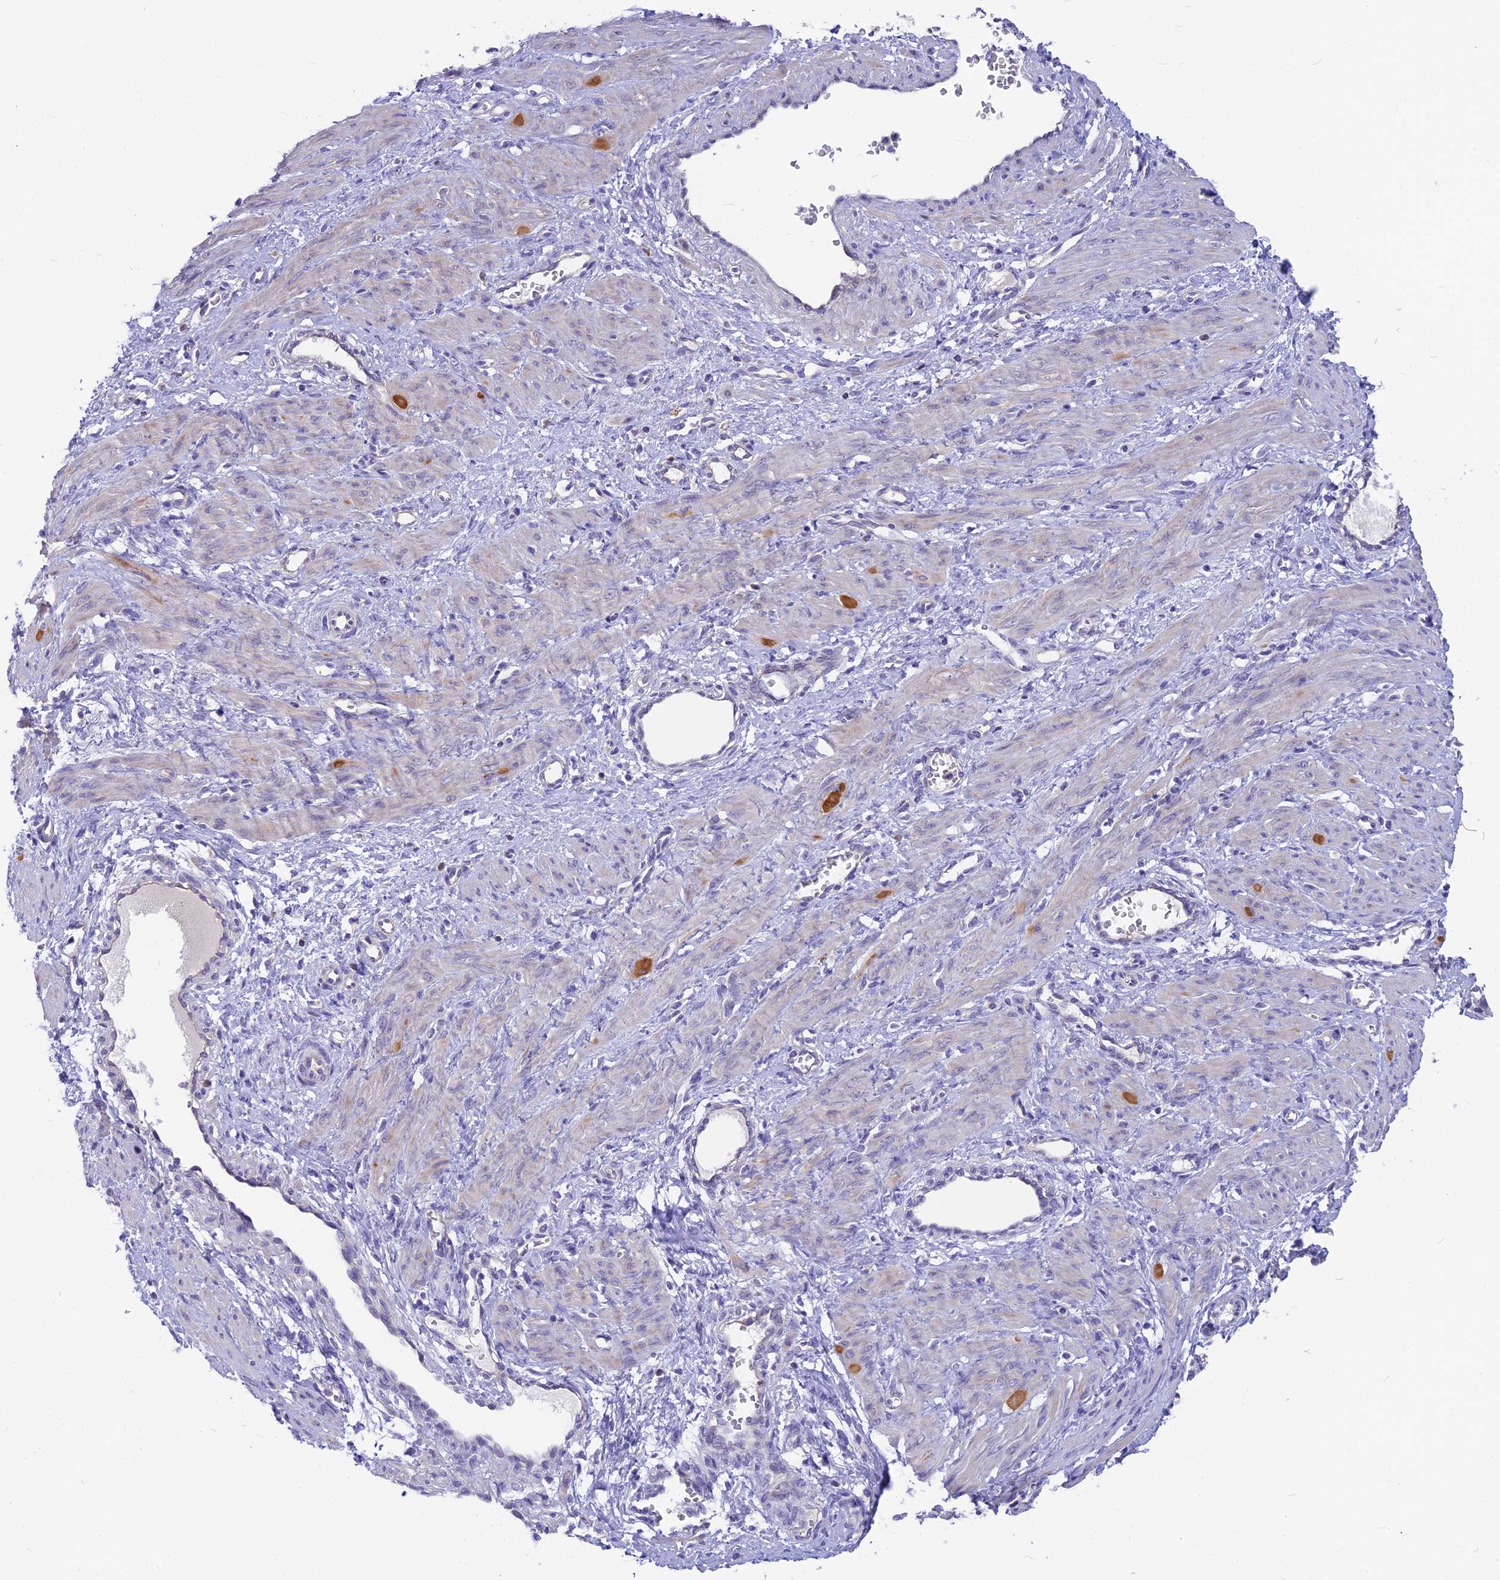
{"staining": {"intensity": "negative", "quantity": "none", "location": "none"}, "tissue": "smooth muscle", "cell_type": "Smooth muscle cells", "image_type": "normal", "snomed": [{"axis": "morphology", "description": "Normal tissue, NOS"}, {"axis": "topography", "description": "Endometrium"}], "caption": "A micrograph of smooth muscle stained for a protein reveals no brown staining in smooth muscle cells.", "gene": "SNAP91", "patient": {"sex": "female", "age": 33}}